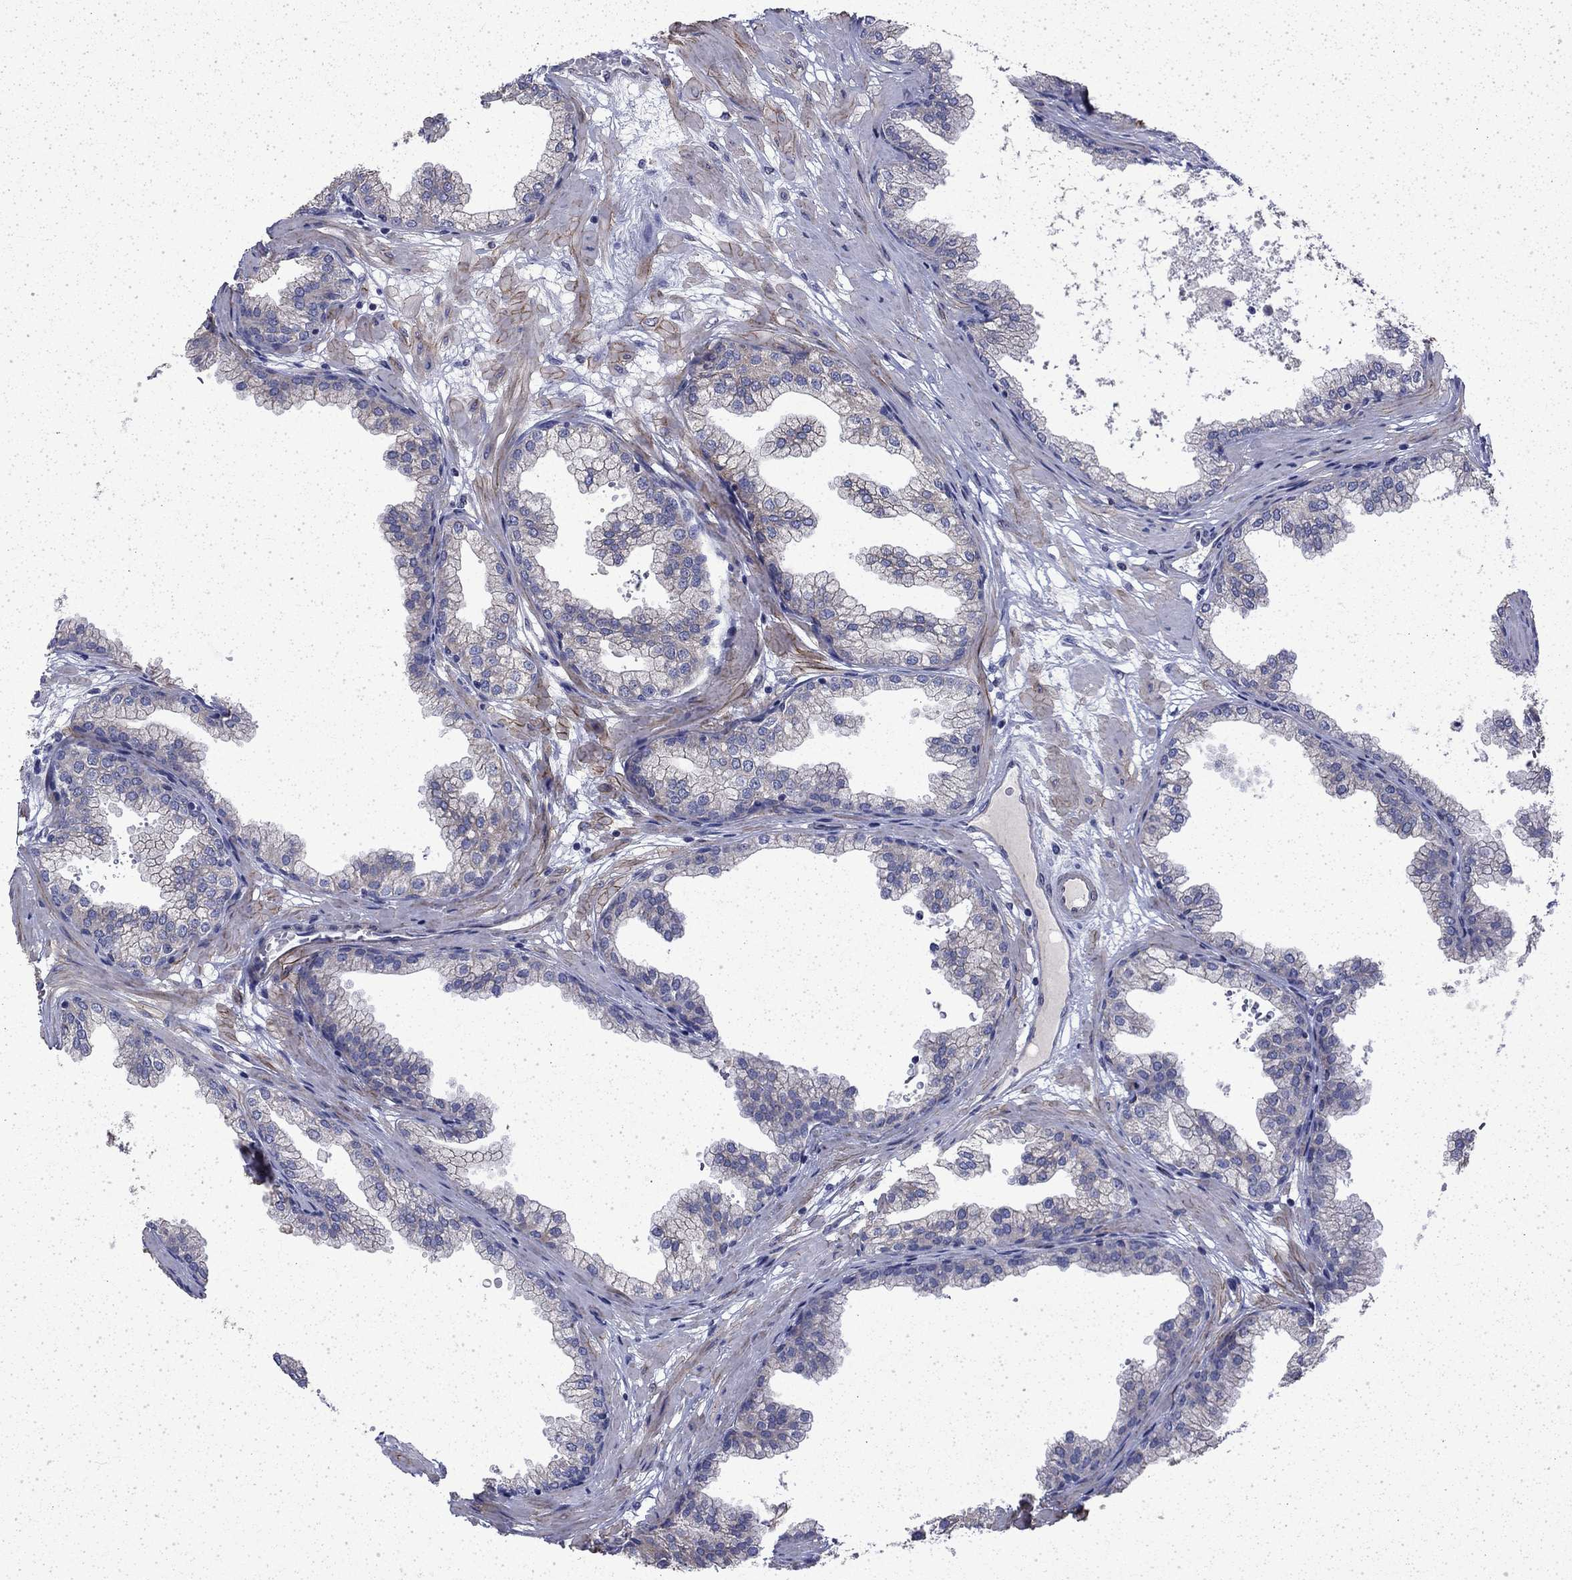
{"staining": {"intensity": "moderate", "quantity": "<25%", "location": "cytoplasmic/membranous"}, "tissue": "prostate", "cell_type": "Glandular cells", "image_type": "normal", "snomed": [{"axis": "morphology", "description": "Normal tissue, NOS"}, {"axis": "topography", "description": "Prostate"}], "caption": "A high-resolution photomicrograph shows IHC staining of benign prostate, which shows moderate cytoplasmic/membranous staining in about <25% of glandular cells.", "gene": "DTNA", "patient": {"sex": "male", "age": 37}}